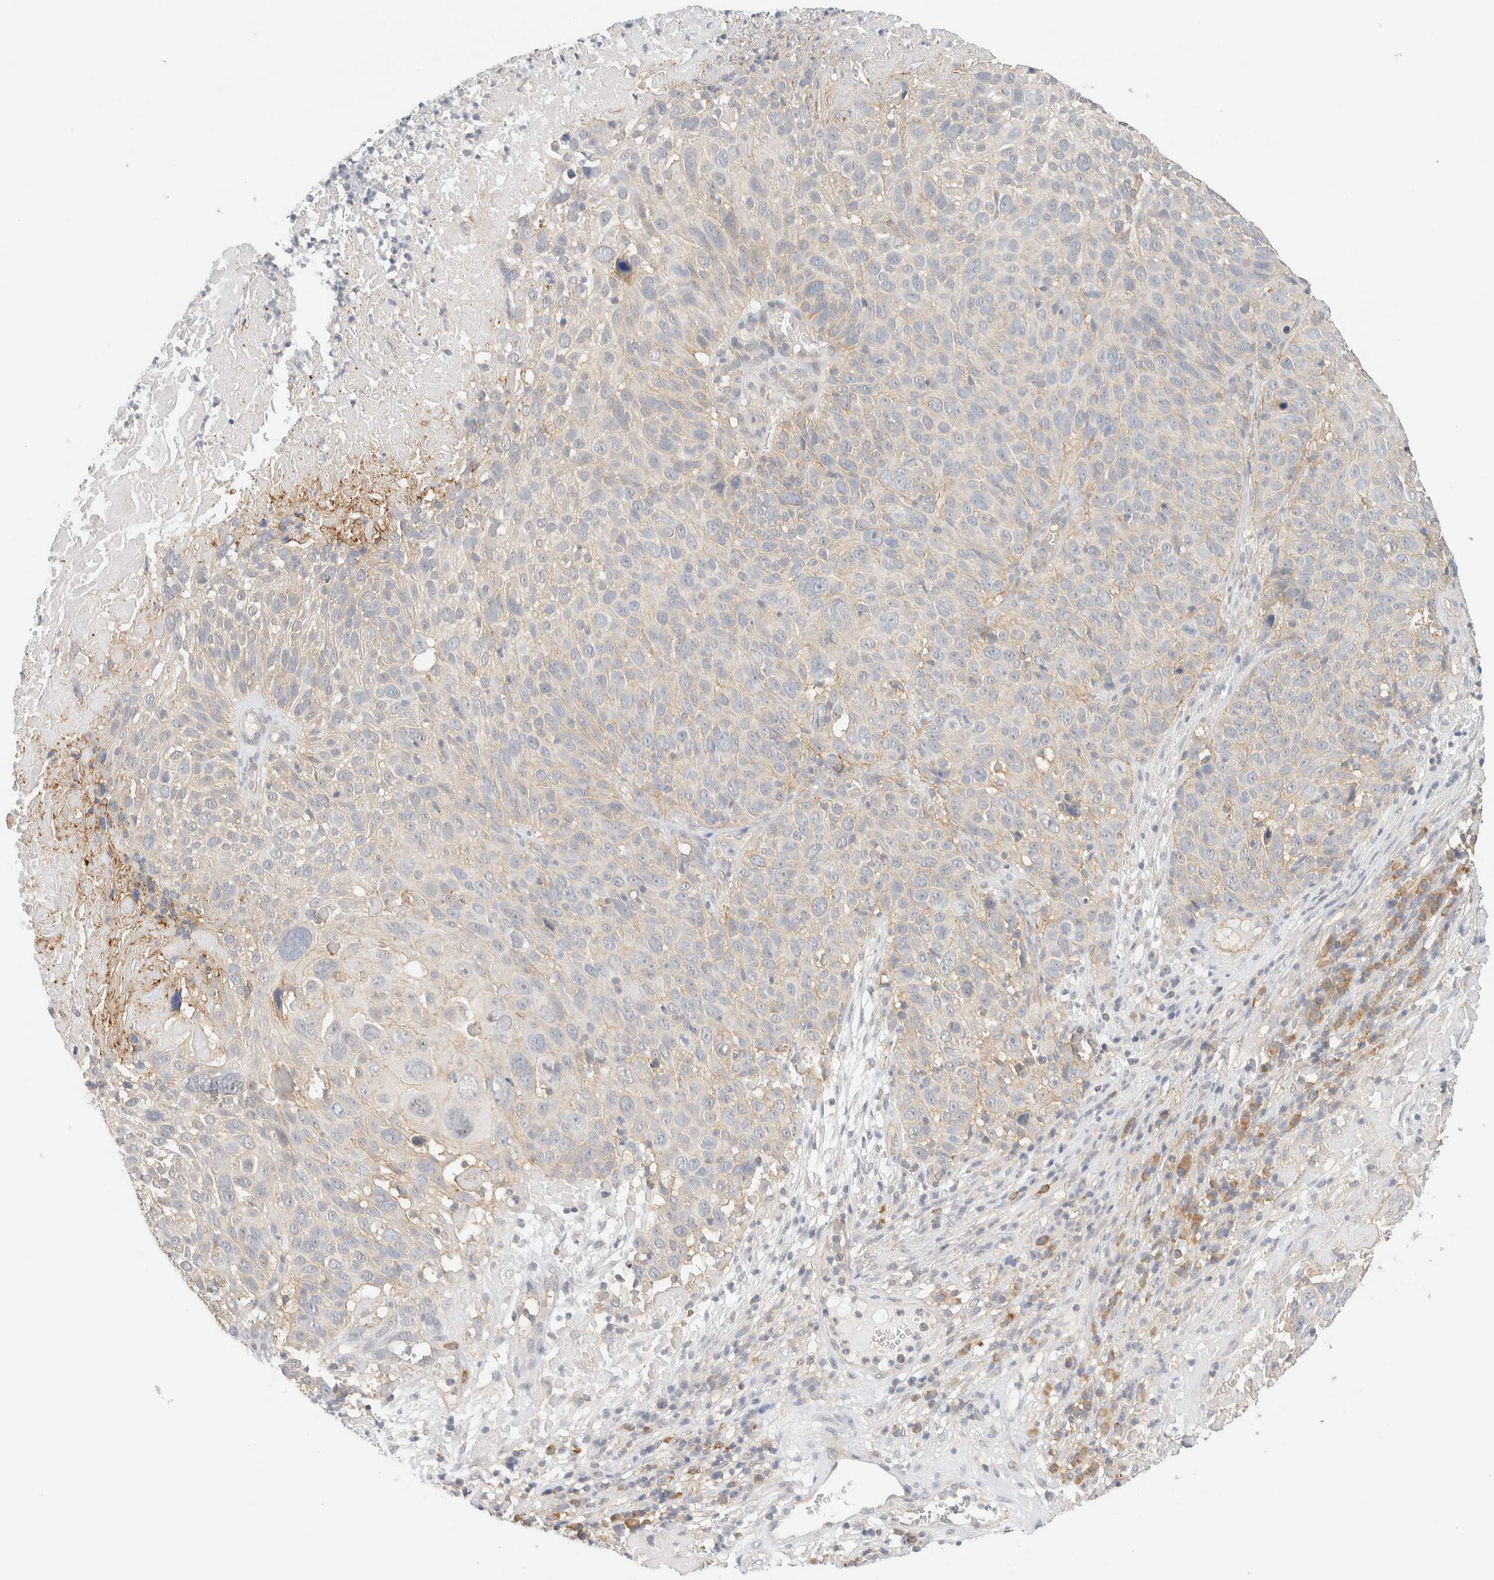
{"staining": {"intensity": "weak", "quantity": "<25%", "location": "cytoplasmic/membranous"}, "tissue": "cervical cancer", "cell_type": "Tumor cells", "image_type": "cancer", "snomed": [{"axis": "morphology", "description": "Squamous cell carcinoma, NOS"}, {"axis": "topography", "description": "Cervix"}], "caption": "This image is of cervical cancer (squamous cell carcinoma) stained with immunohistochemistry to label a protein in brown with the nuclei are counter-stained blue. There is no staining in tumor cells.", "gene": "TBC1D8B", "patient": {"sex": "female", "age": 74}}